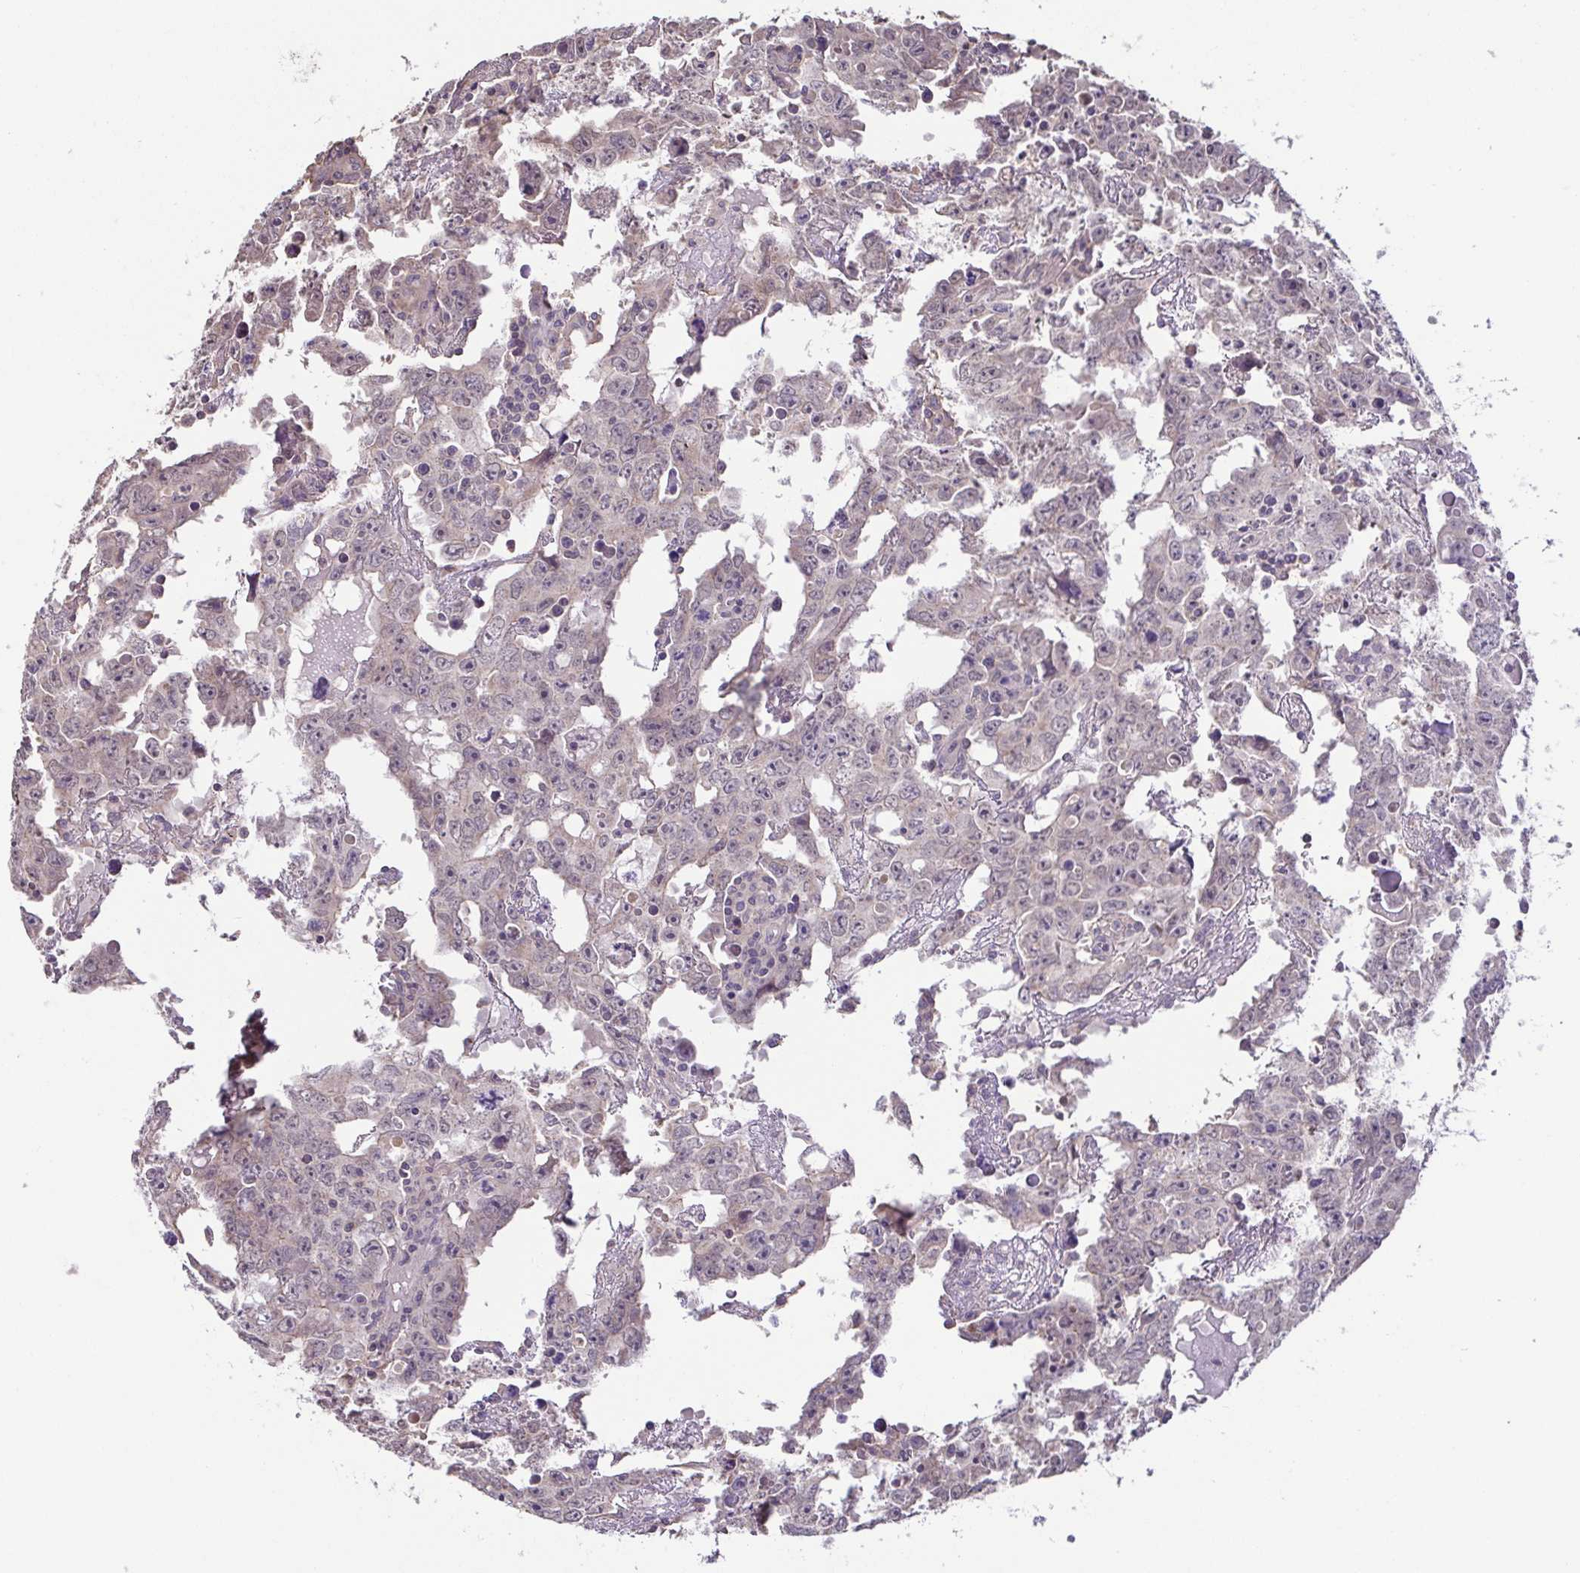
{"staining": {"intensity": "negative", "quantity": "none", "location": "none"}, "tissue": "testis cancer", "cell_type": "Tumor cells", "image_type": "cancer", "snomed": [{"axis": "morphology", "description": "Carcinoma, Embryonal, NOS"}, {"axis": "topography", "description": "Testis"}], "caption": "A micrograph of embryonal carcinoma (testis) stained for a protein shows no brown staining in tumor cells. (Brightfield microscopy of DAB immunohistochemistry (IHC) at high magnification).", "gene": "ACTRT2", "patient": {"sex": "male", "age": 22}}